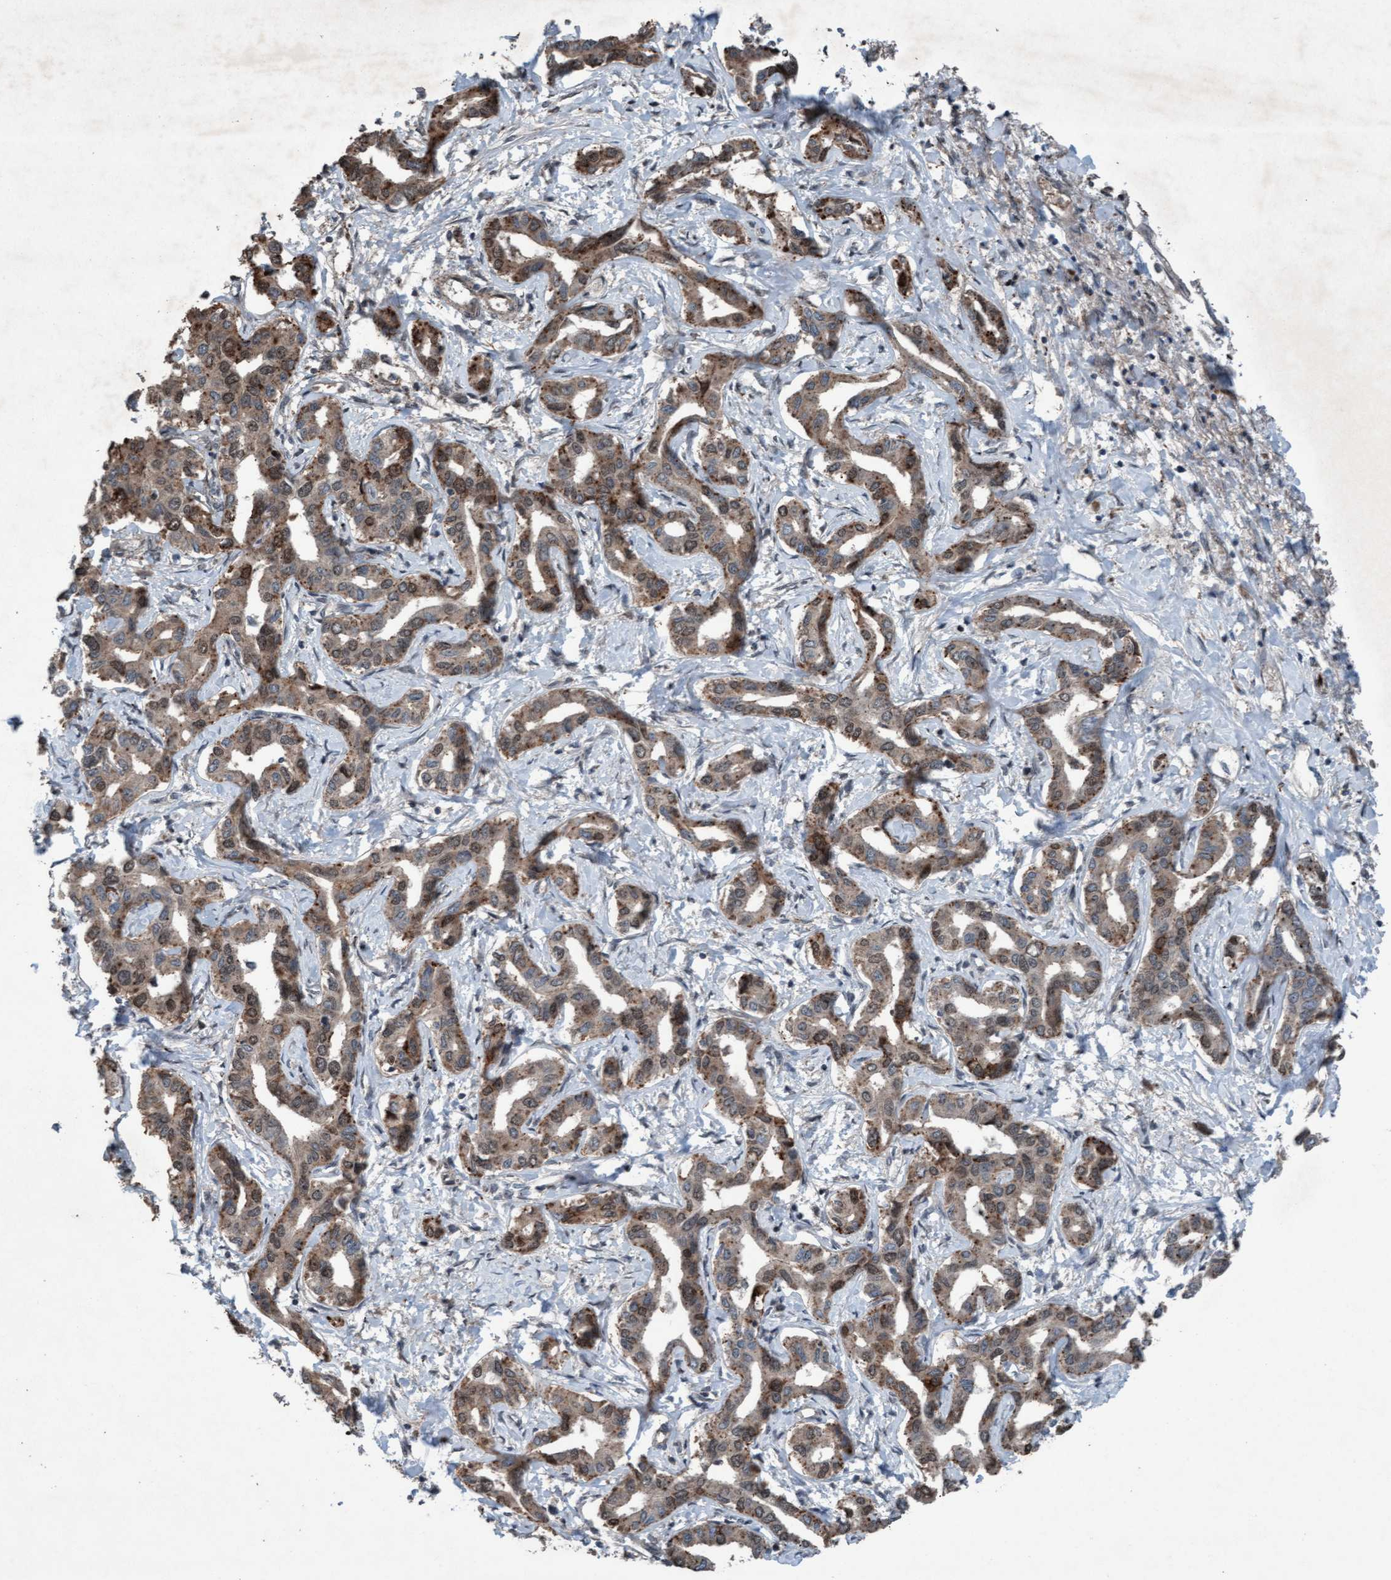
{"staining": {"intensity": "moderate", "quantity": "25%-75%", "location": "cytoplasmic/membranous"}, "tissue": "liver cancer", "cell_type": "Tumor cells", "image_type": "cancer", "snomed": [{"axis": "morphology", "description": "Cholangiocarcinoma"}, {"axis": "topography", "description": "Liver"}], "caption": "Immunohistochemistry micrograph of human liver cancer stained for a protein (brown), which displays medium levels of moderate cytoplasmic/membranous positivity in about 25%-75% of tumor cells.", "gene": "PLXNB2", "patient": {"sex": "male", "age": 59}}